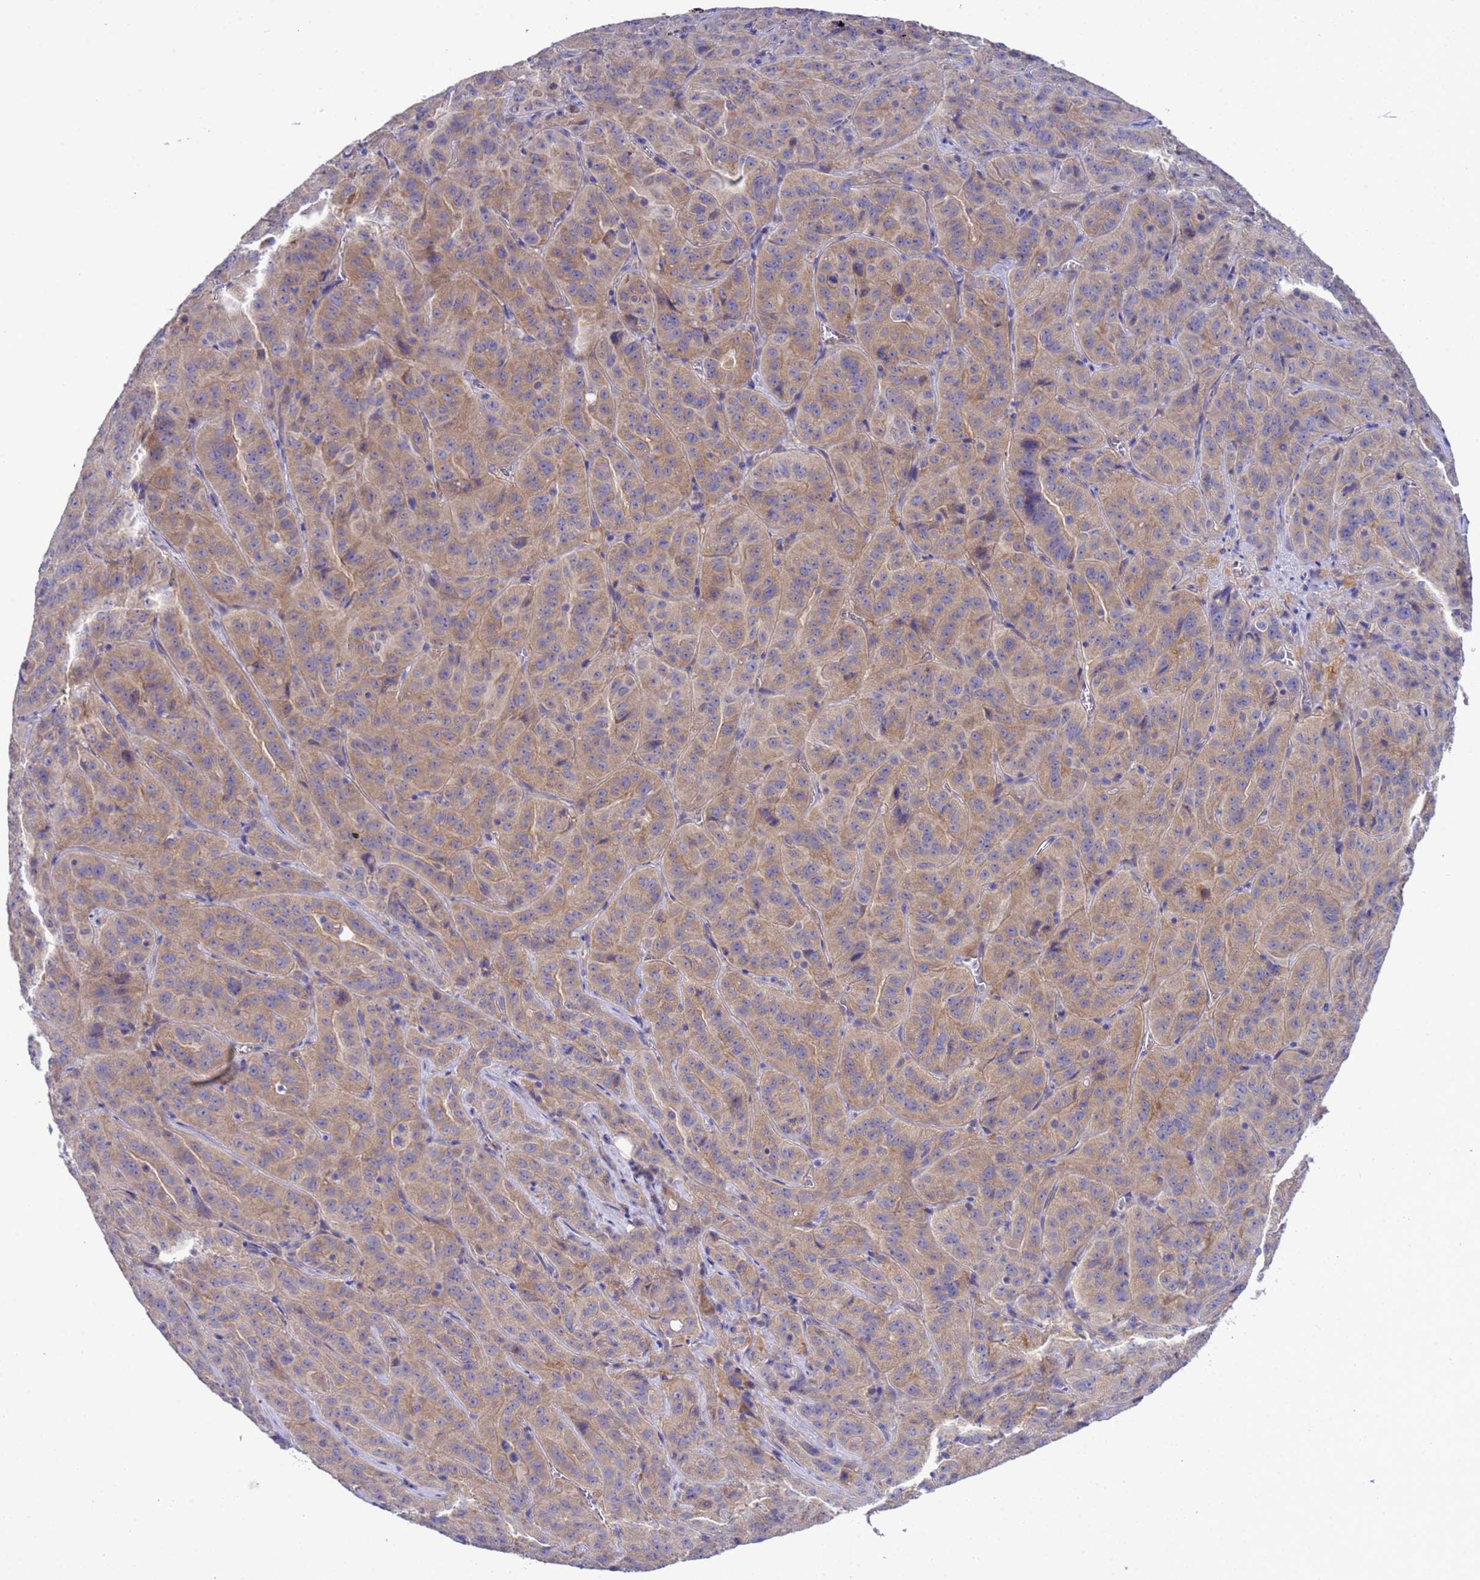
{"staining": {"intensity": "weak", "quantity": ">75%", "location": "cytoplasmic/membranous"}, "tissue": "pancreatic cancer", "cell_type": "Tumor cells", "image_type": "cancer", "snomed": [{"axis": "morphology", "description": "Adenocarcinoma, NOS"}, {"axis": "topography", "description": "Pancreas"}], "caption": "High-power microscopy captured an immunohistochemistry (IHC) micrograph of adenocarcinoma (pancreatic), revealing weak cytoplasmic/membranous staining in about >75% of tumor cells.", "gene": "RC3H2", "patient": {"sex": "male", "age": 63}}